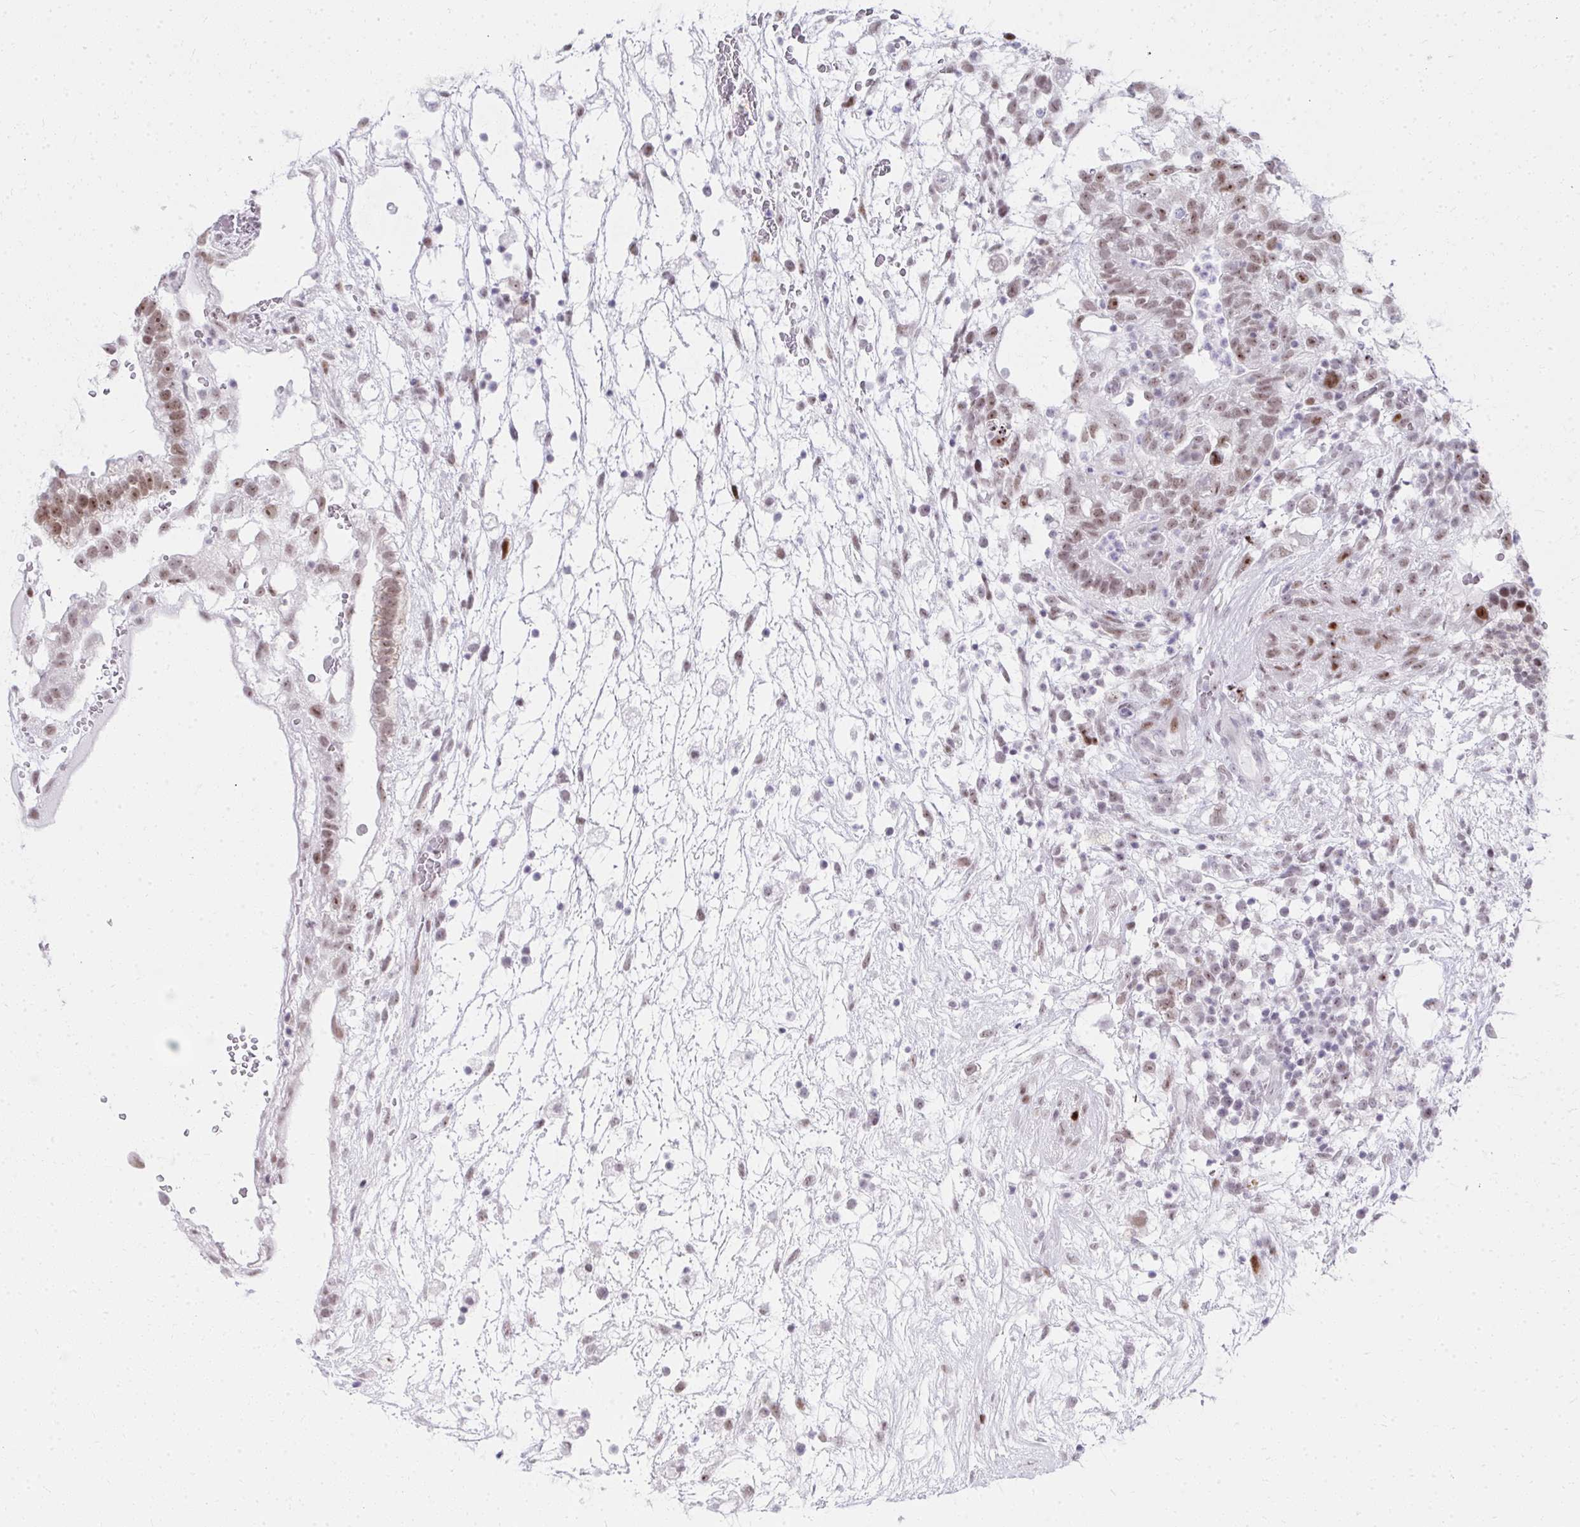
{"staining": {"intensity": "moderate", "quantity": ">75%", "location": "nuclear"}, "tissue": "testis cancer", "cell_type": "Tumor cells", "image_type": "cancer", "snomed": [{"axis": "morphology", "description": "Normal tissue, NOS"}, {"axis": "morphology", "description": "Carcinoma, Embryonal, NOS"}, {"axis": "topography", "description": "Testis"}], "caption": "Testis embryonal carcinoma stained for a protein displays moderate nuclear positivity in tumor cells.", "gene": "GLDN", "patient": {"sex": "male", "age": 32}}